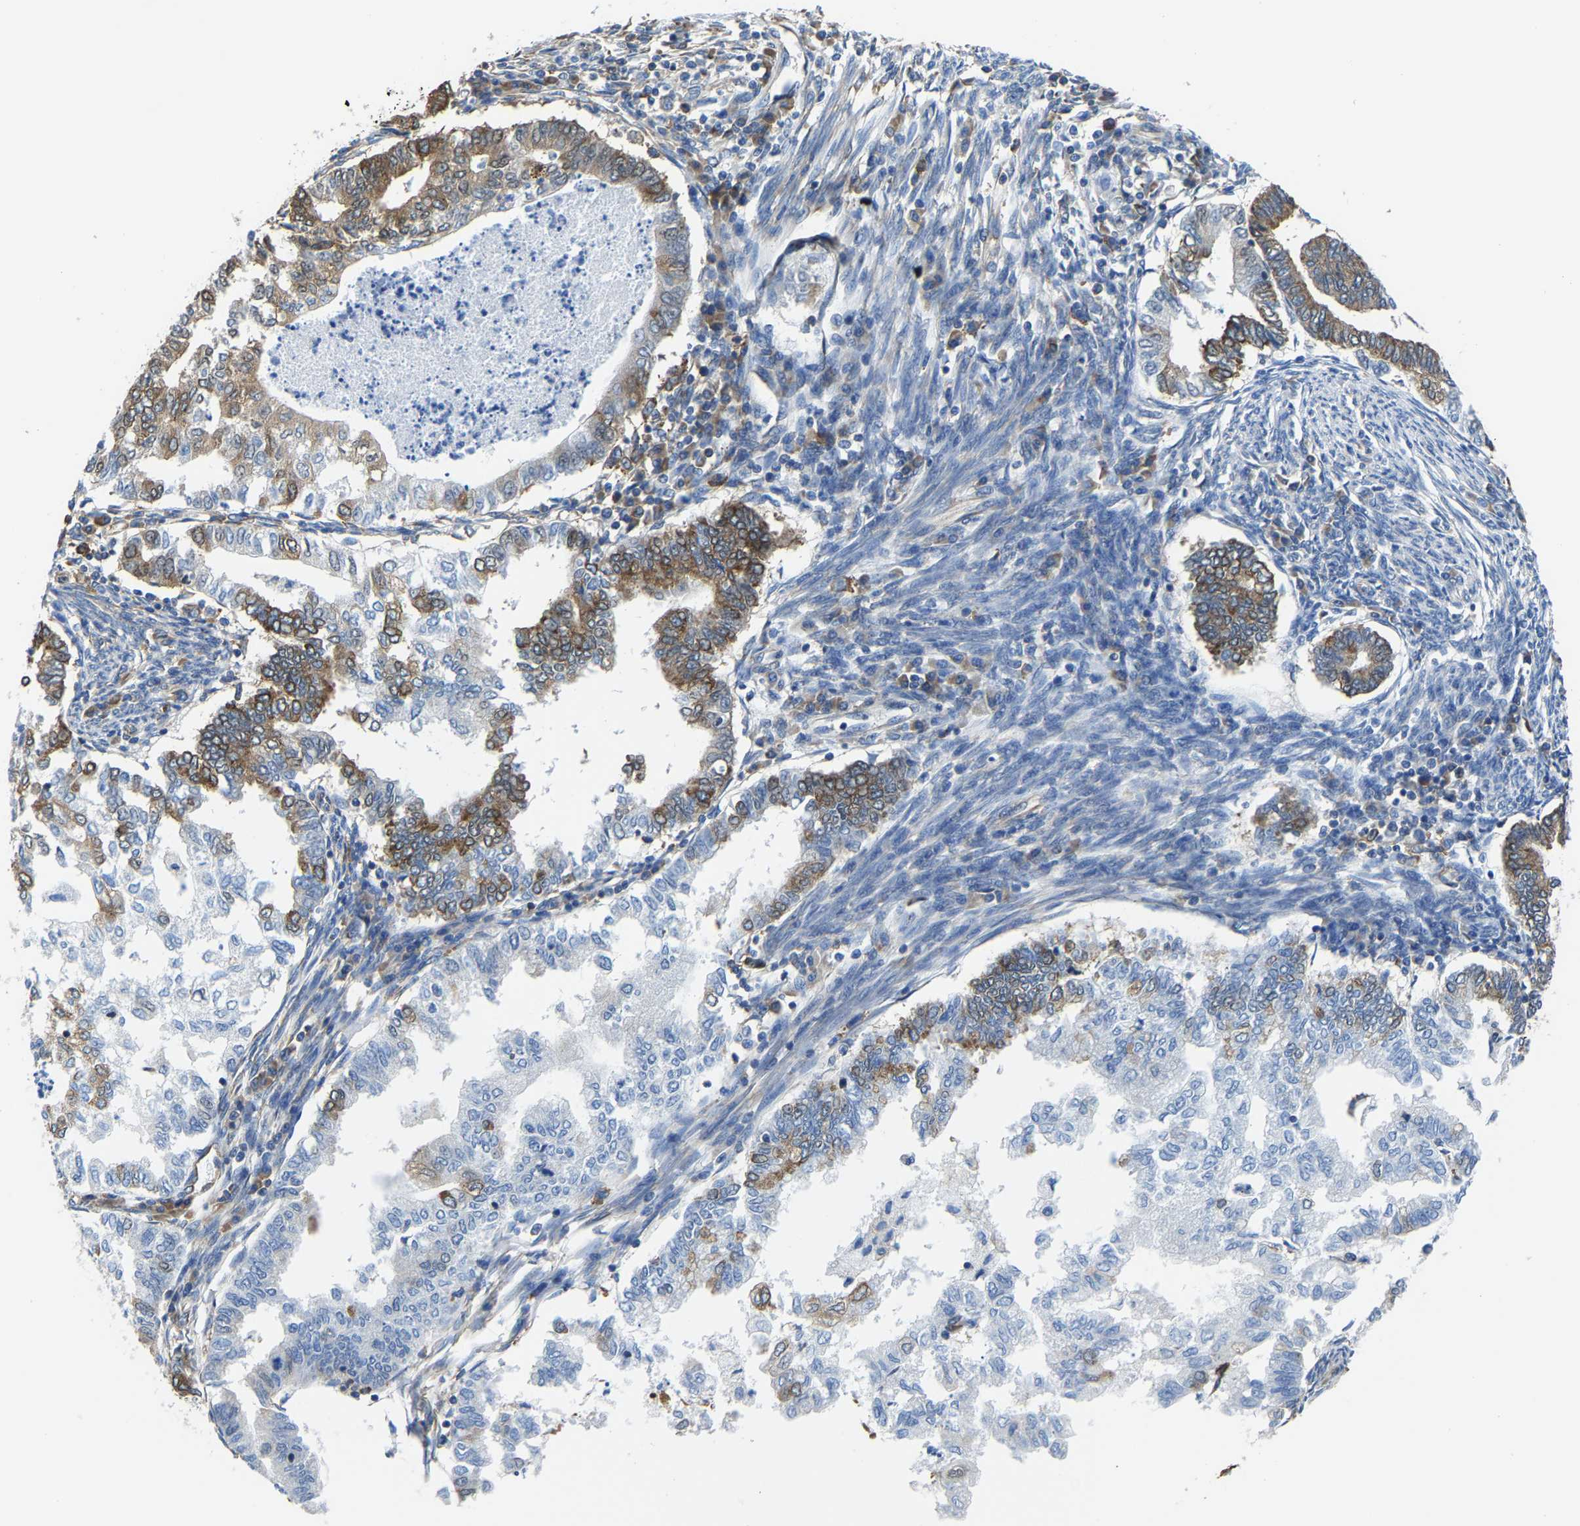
{"staining": {"intensity": "moderate", "quantity": "25%-75%", "location": "cytoplasmic/membranous"}, "tissue": "endometrial cancer", "cell_type": "Tumor cells", "image_type": "cancer", "snomed": [{"axis": "morphology", "description": "Polyp, NOS"}, {"axis": "morphology", "description": "Adenocarcinoma, NOS"}, {"axis": "morphology", "description": "Adenoma, NOS"}, {"axis": "topography", "description": "Endometrium"}], "caption": "A medium amount of moderate cytoplasmic/membranous positivity is appreciated in approximately 25%-75% of tumor cells in endometrial adenoma tissue.", "gene": "G3BP2", "patient": {"sex": "female", "age": 79}}